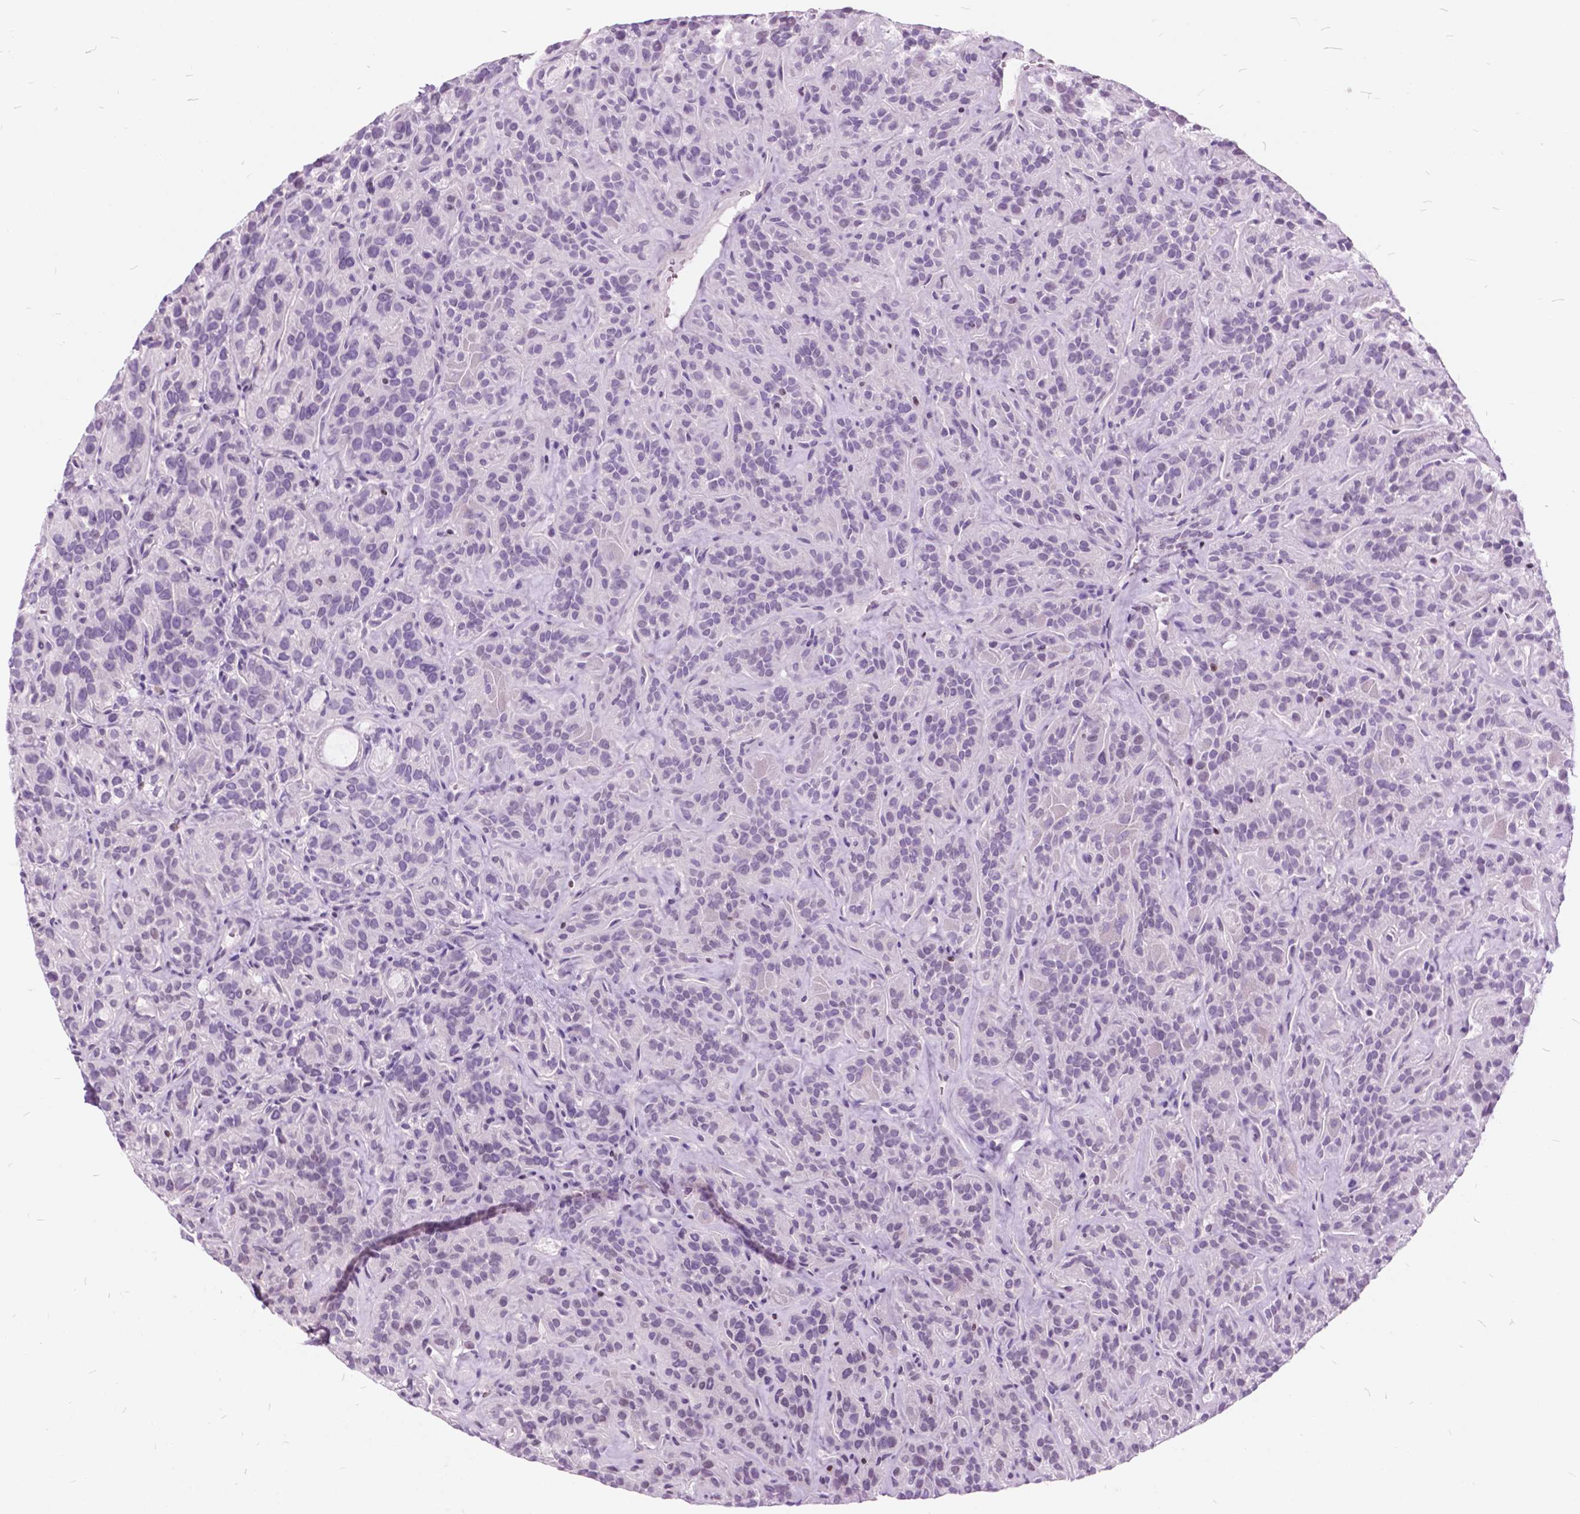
{"staining": {"intensity": "negative", "quantity": "none", "location": "none"}, "tissue": "thyroid cancer", "cell_type": "Tumor cells", "image_type": "cancer", "snomed": [{"axis": "morphology", "description": "Papillary adenocarcinoma, NOS"}, {"axis": "topography", "description": "Thyroid gland"}], "caption": "Micrograph shows no significant protein expression in tumor cells of thyroid cancer (papillary adenocarcinoma).", "gene": "SP140", "patient": {"sex": "female", "age": 45}}